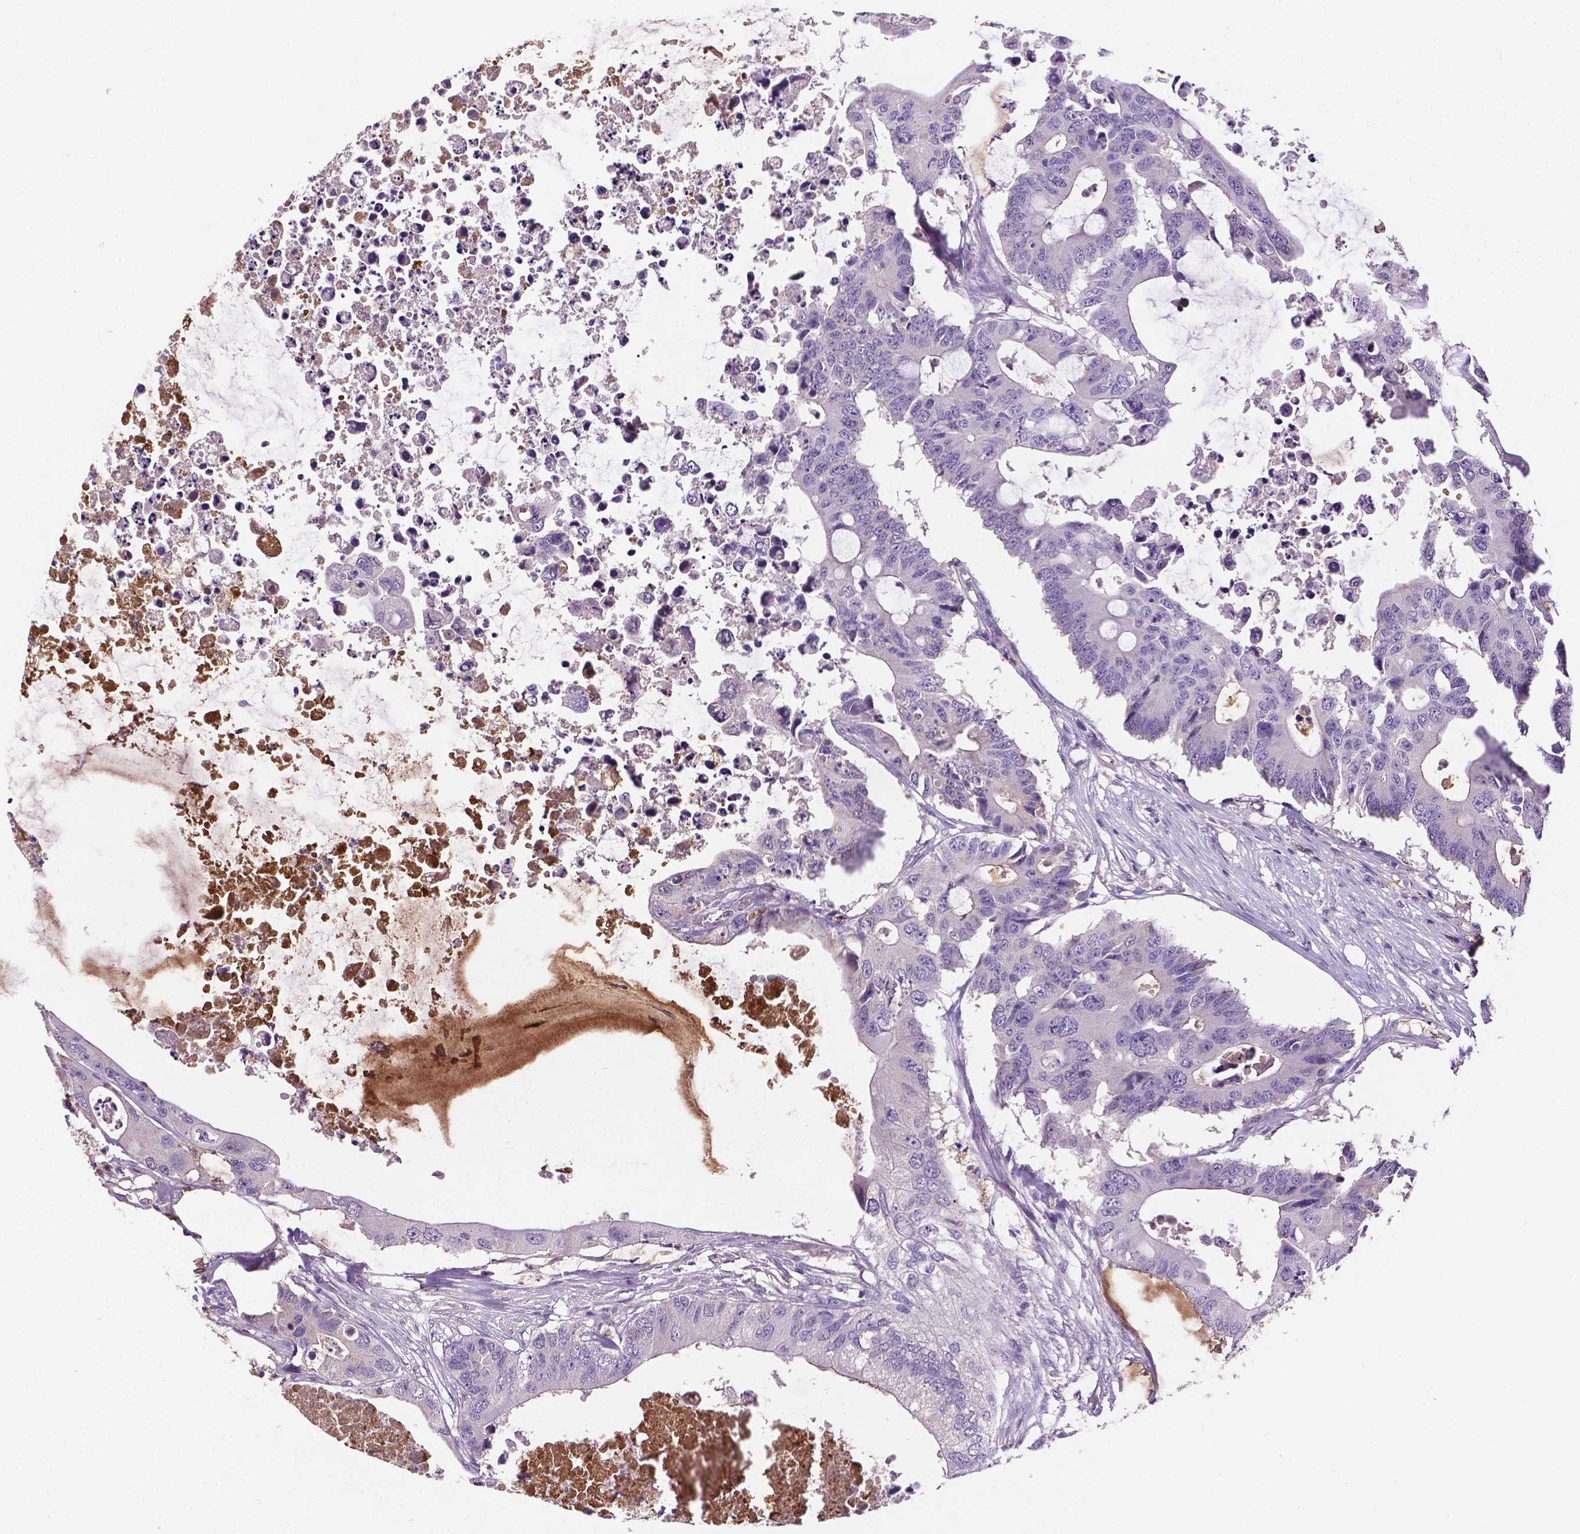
{"staining": {"intensity": "negative", "quantity": "none", "location": "none"}, "tissue": "colorectal cancer", "cell_type": "Tumor cells", "image_type": "cancer", "snomed": [{"axis": "morphology", "description": "Adenocarcinoma, NOS"}, {"axis": "topography", "description": "Colon"}], "caption": "A photomicrograph of colorectal adenocarcinoma stained for a protein reveals no brown staining in tumor cells.", "gene": "APOE", "patient": {"sex": "male", "age": 71}}